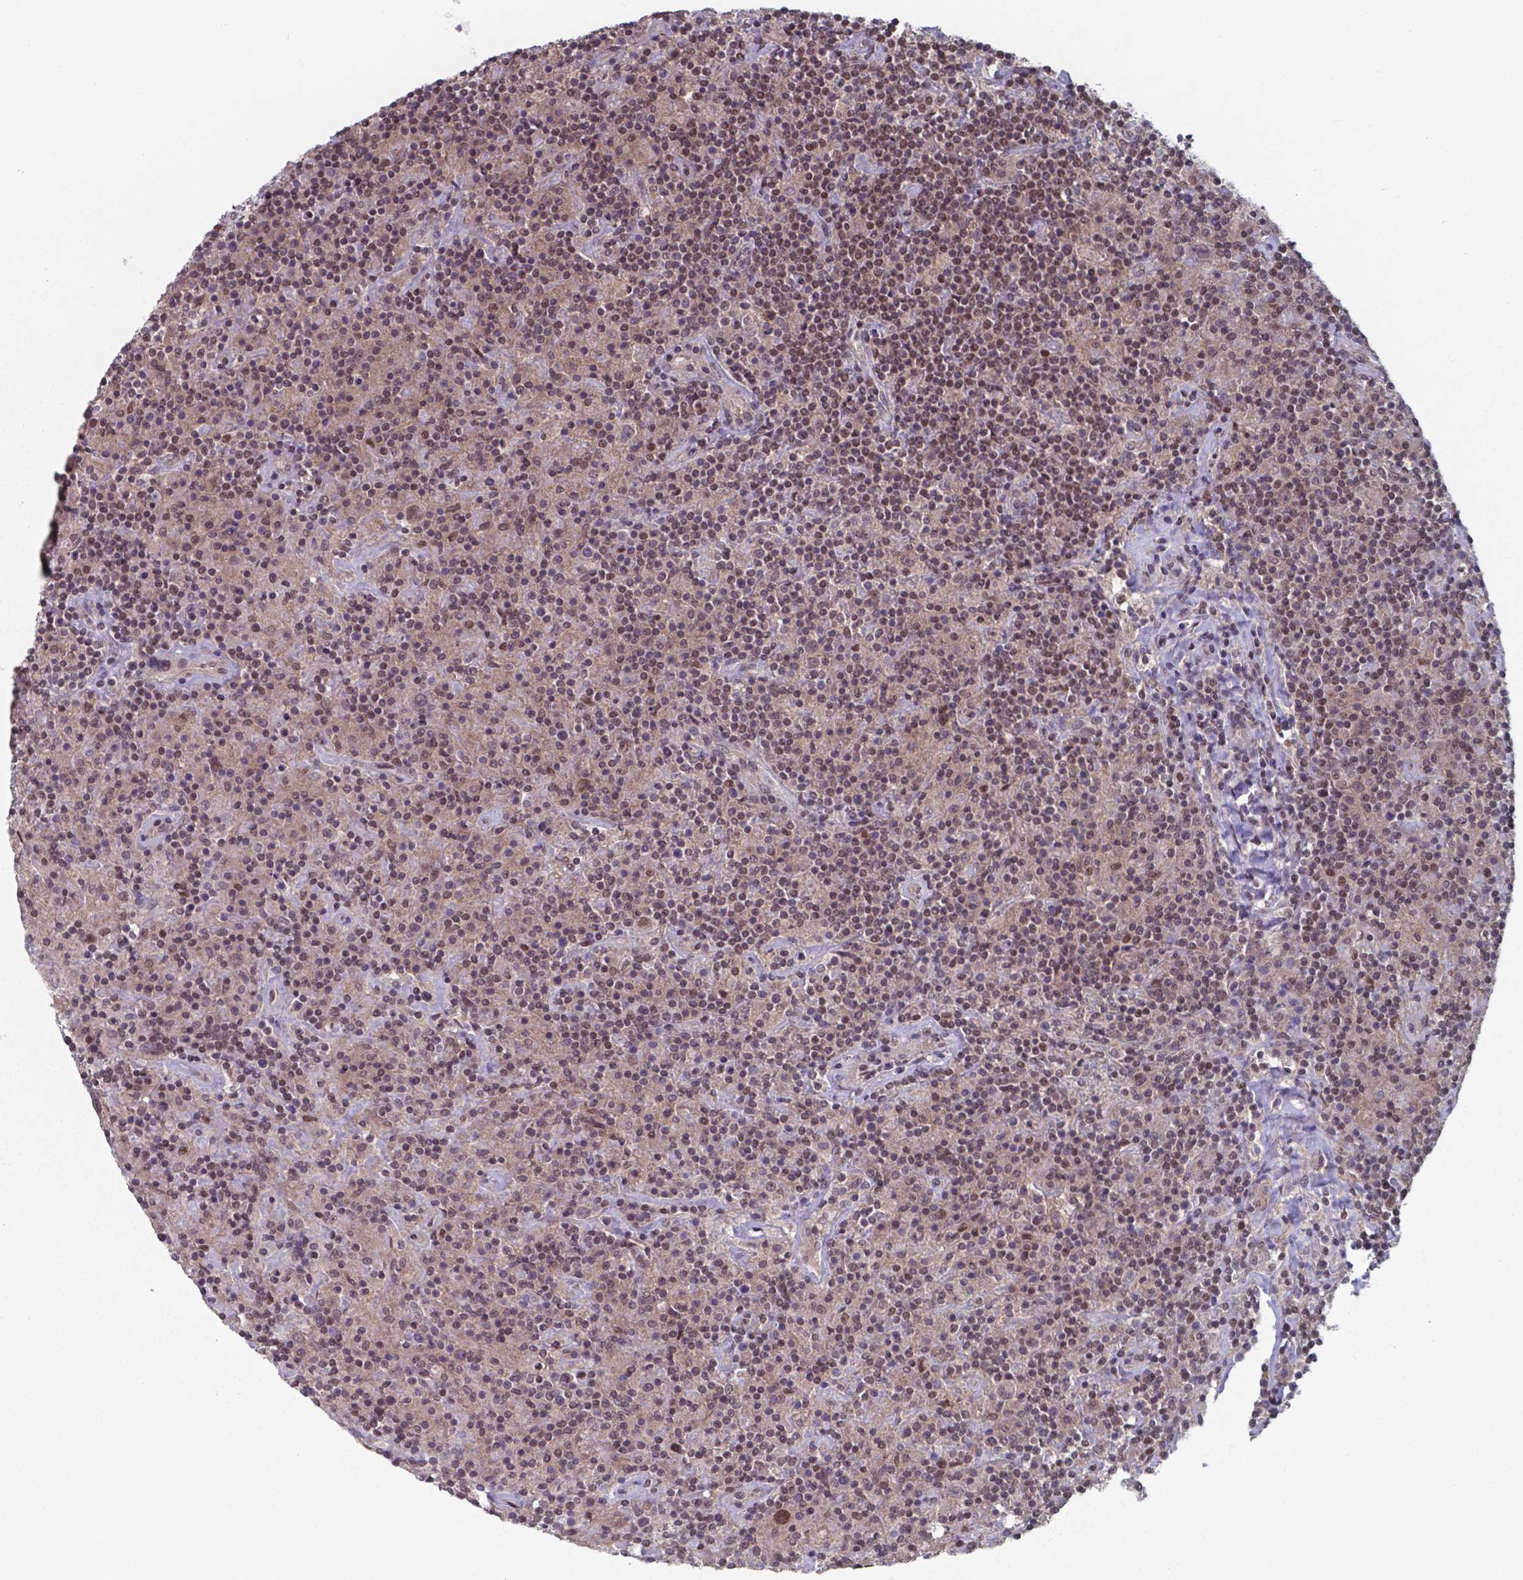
{"staining": {"intensity": "weak", "quantity": ">75%", "location": "nuclear"}, "tissue": "lymphoma", "cell_type": "Tumor cells", "image_type": "cancer", "snomed": [{"axis": "morphology", "description": "Hodgkin's disease, NOS"}, {"axis": "topography", "description": "Lymph node"}], "caption": "This is an image of IHC staining of Hodgkin's disease, which shows weak positivity in the nuclear of tumor cells.", "gene": "UBA1", "patient": {"sex": "male", "age": 70}}